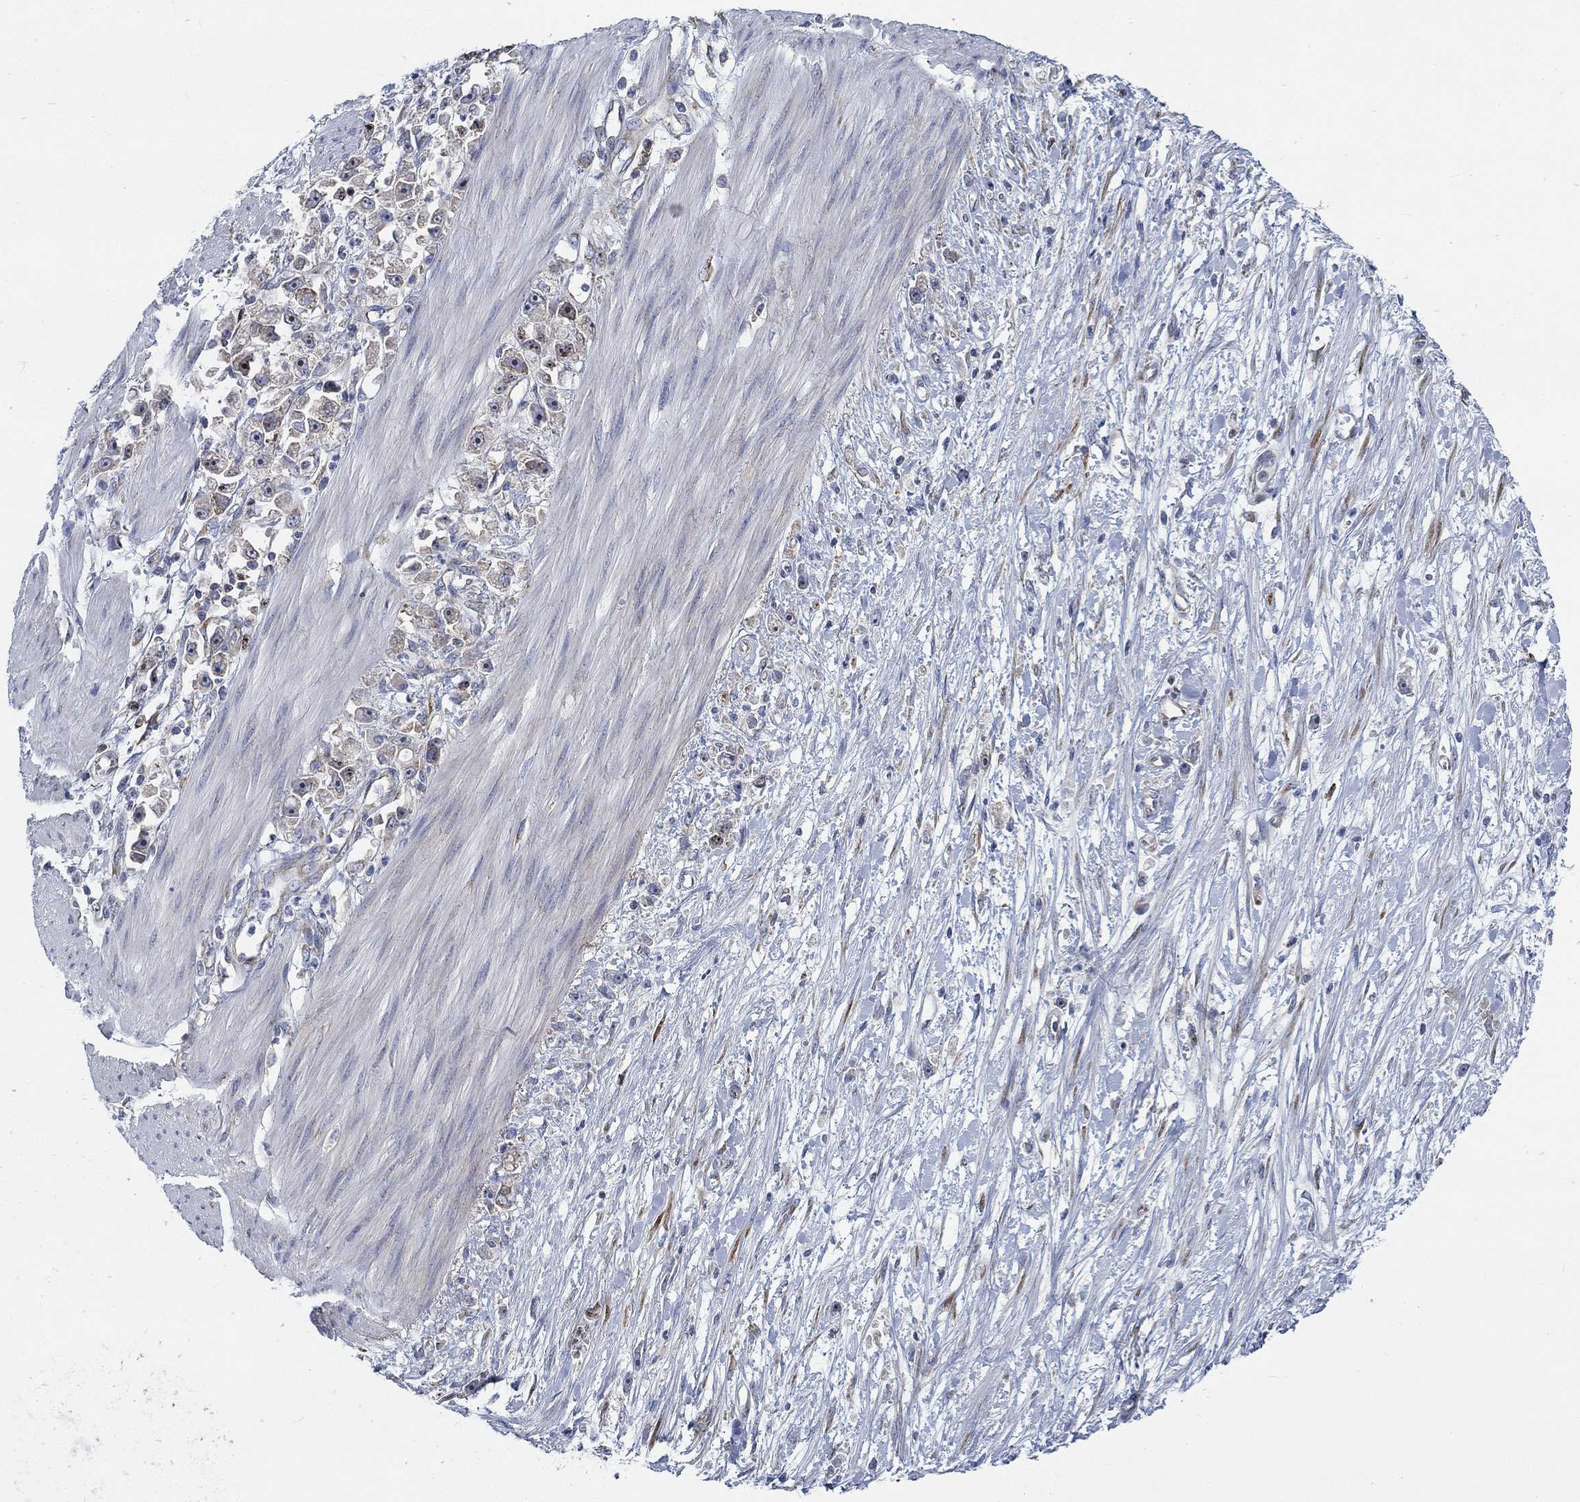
{"staining": {"intensity": "negative", "quantity": "none", "location": "none"}, "tissue": "stomach cancer", "cell_type": "Tumor cells", "image_type": "cancer", "snomed": [{"axis": "morphology", "description": "Adenocarcinoma, NOS"}, {"axis": "topography", "description": "Stomach"}], "caption": "High magnification brightfield microscopy of stomach adenocarcinoma stained with DAB (3,3'-diaminobenzidine) (brown) and counterstained with hematoxylin (blue): tumor cells show no significant expression. (Stains: DAB immunohistochemistry with hematoxylin counter stain, Microscopy: brightfield microscopy at high magnification).", "gene": "MMP24", "patient": {"sex": "female", "age": 59}}